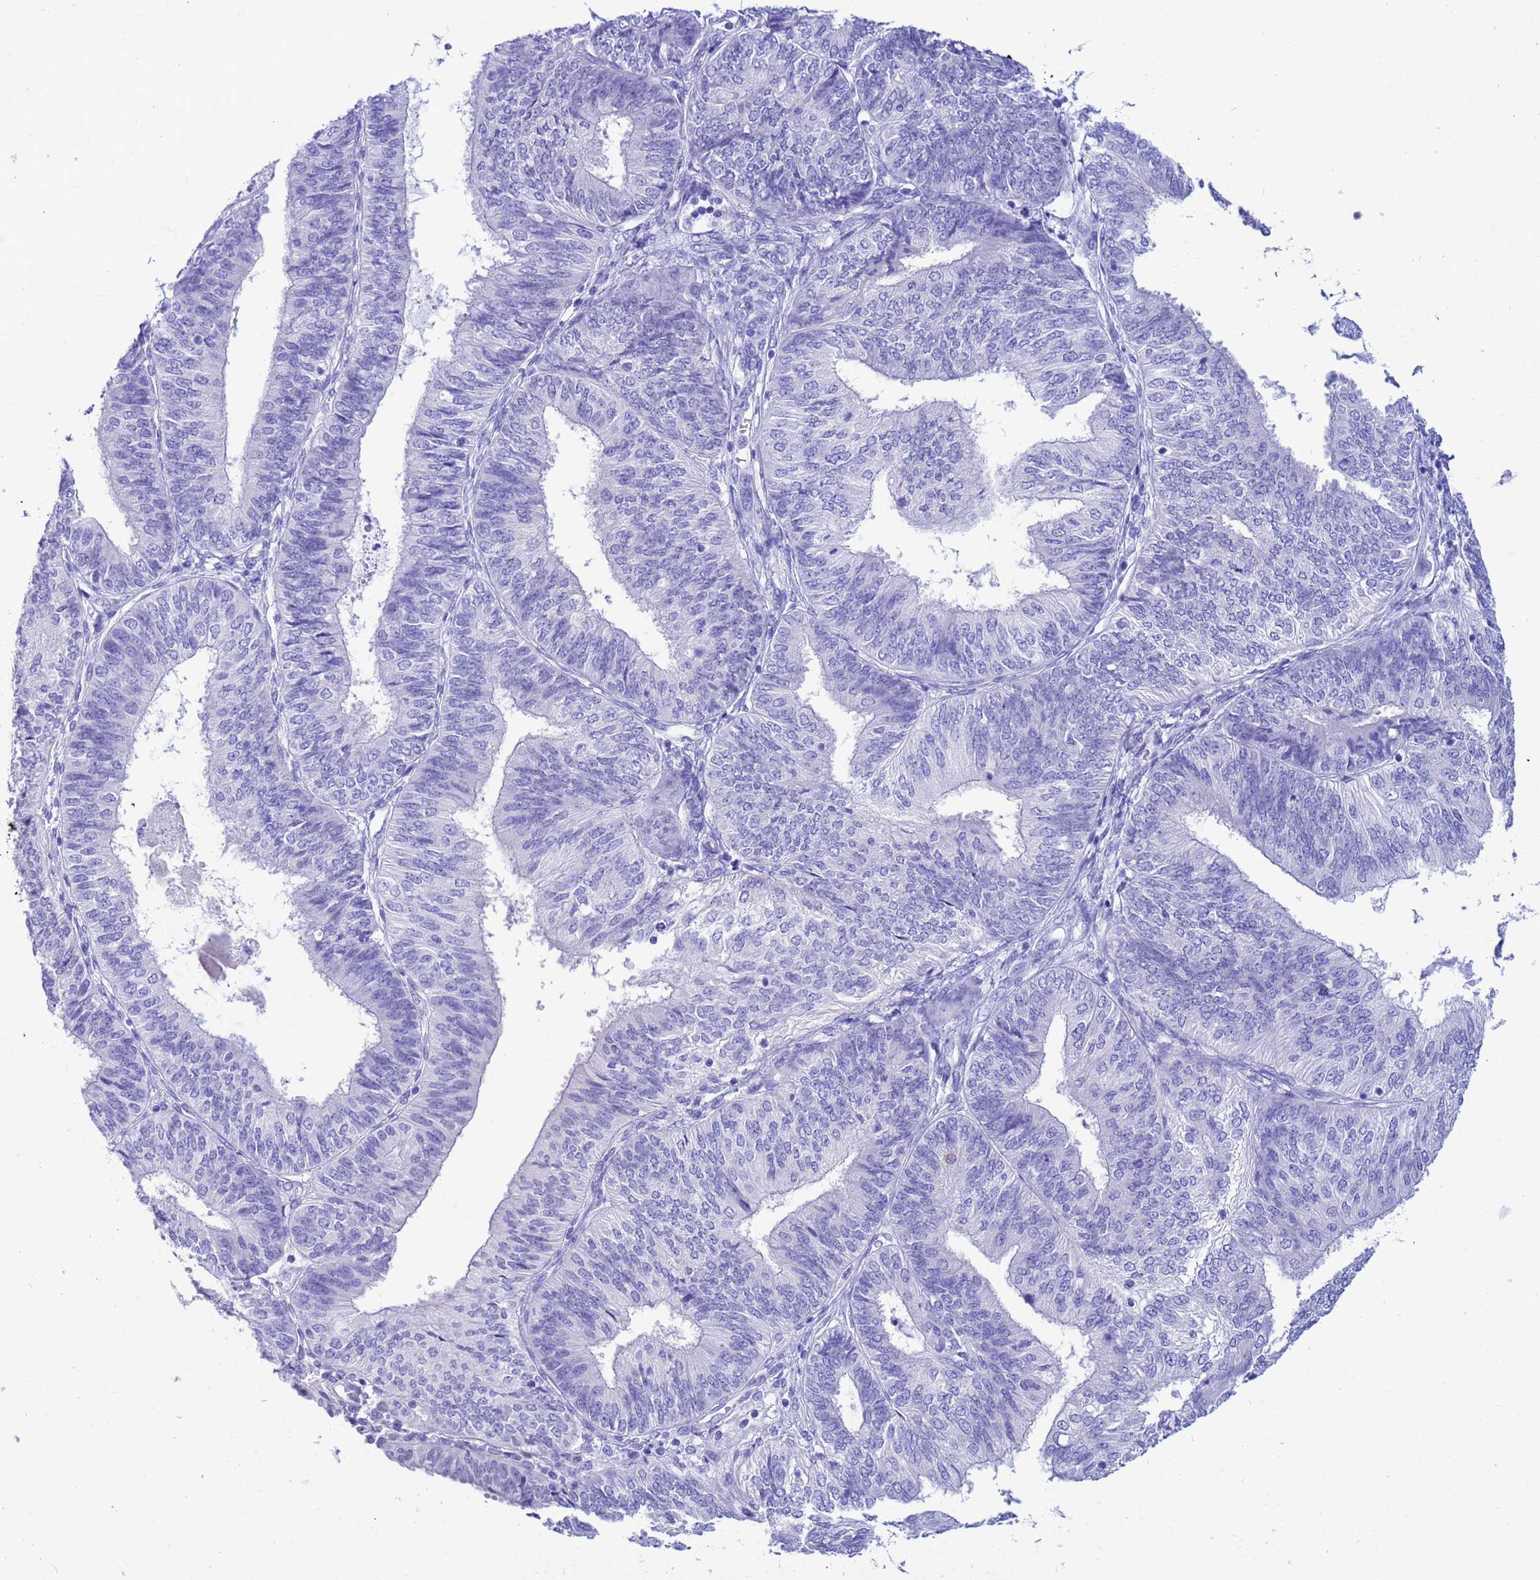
{"staining": {"intensity": "negative", "quantity": "none", "location": "none"}, "tissue": "endometrial cancer", "cell_type": "Tumor cells", "image_type": "cancer", "snomed": [{"axis": "morphology", "description": "Adenocarcinoma, NOS"}, {"axis": "topography", "description": "Endometrium"}], "caption": "Tumor cells show no significant protein staining in endometrial cancer.", "gene": "AKR1C2", "patient": {"sex": "female", "age": 58}}